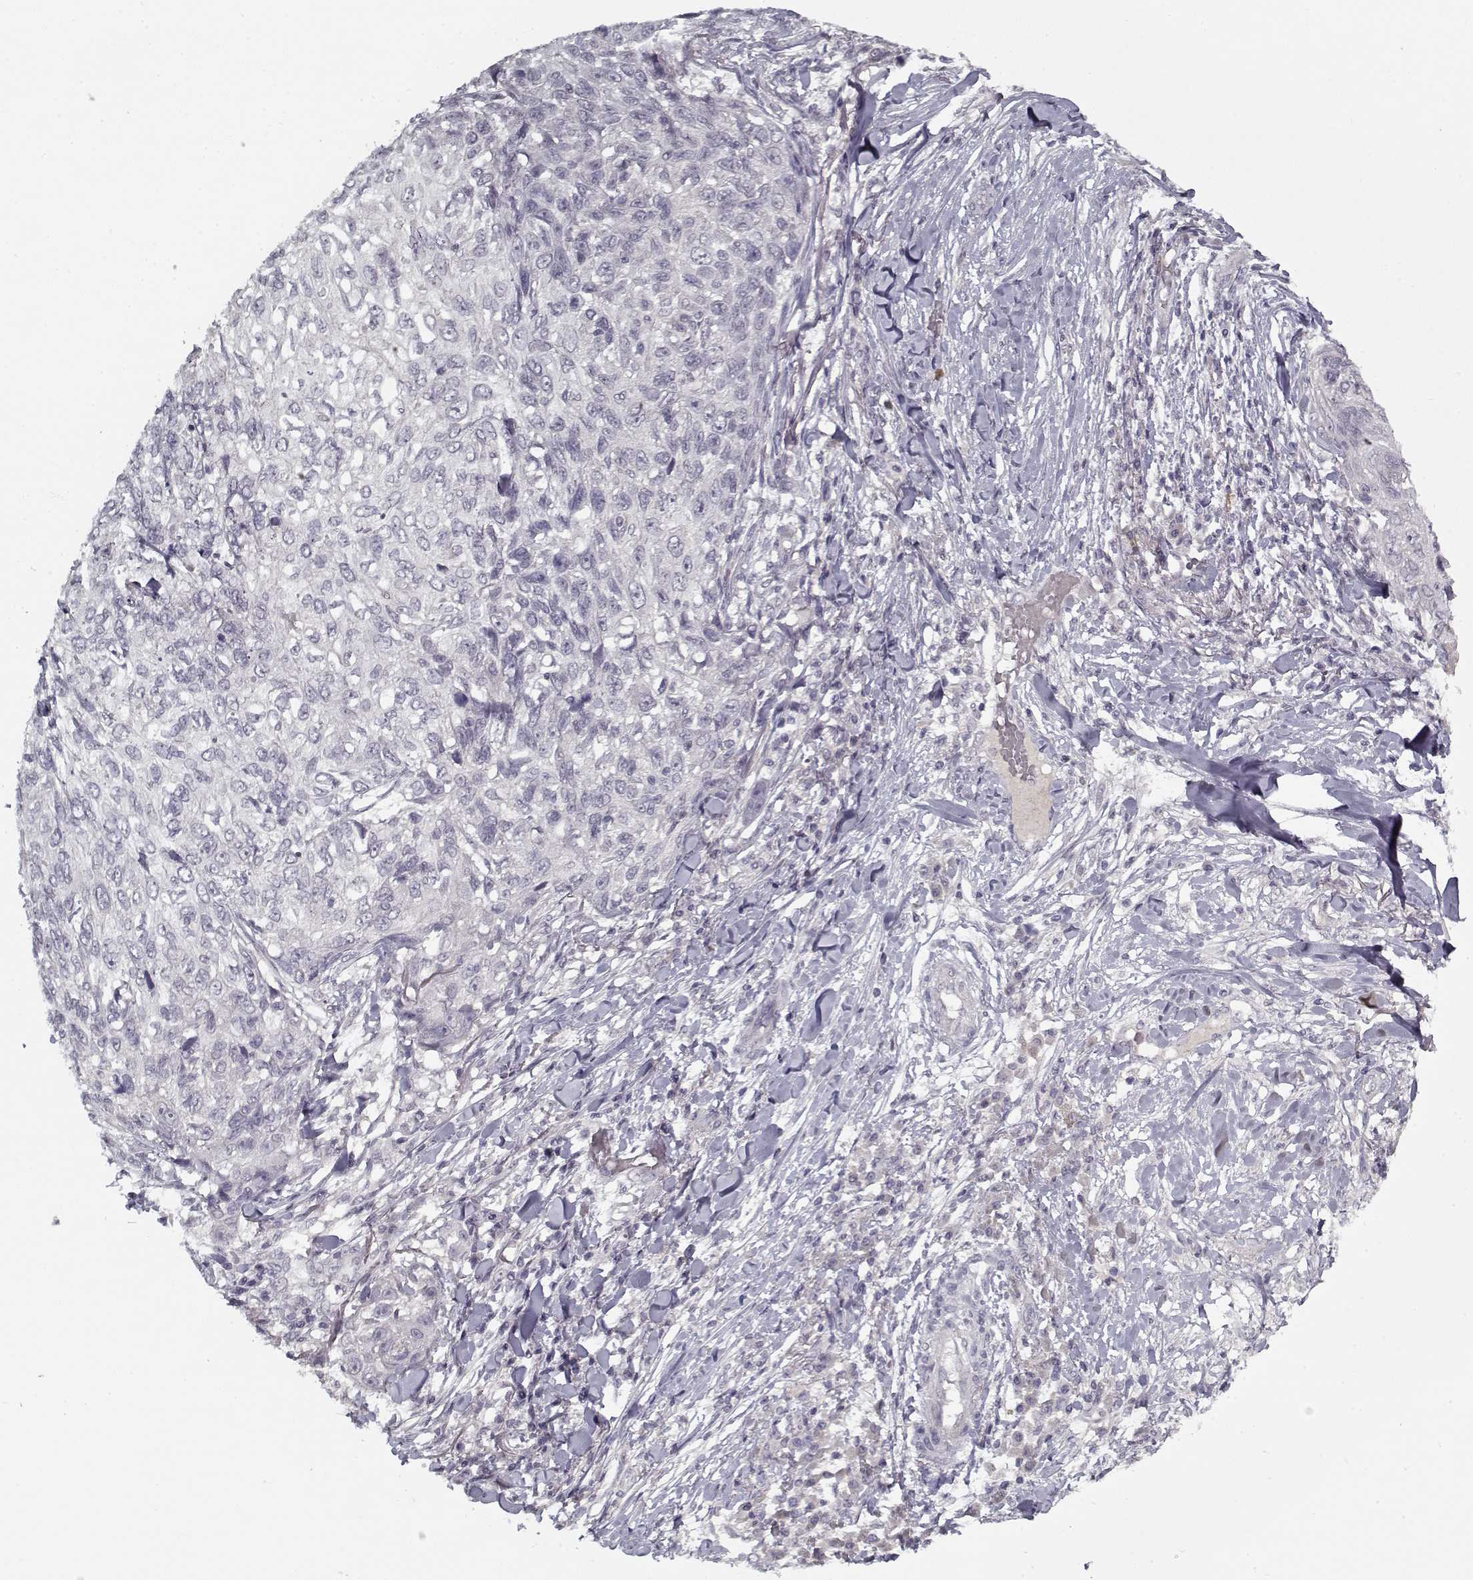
{"staining": {"intensity": "negative", "quantity": "none", "location": "none"}, "tissue": "skin cancer", "cell_type": "Tumor cells", "image_type": "cancer", "snomed": [{"axis": "morphology", "description": "Squamous cell carcinoma, NOS"}, {"axis": "topography", "description": "Skin"}], "caption": "Immunohistochemical staining of skin cancer (squamous cell carcinoma) shows no significant positivity in tumor cells.", "gene": "LAMA2", "patient": {"sex": "male", "age": 92}}